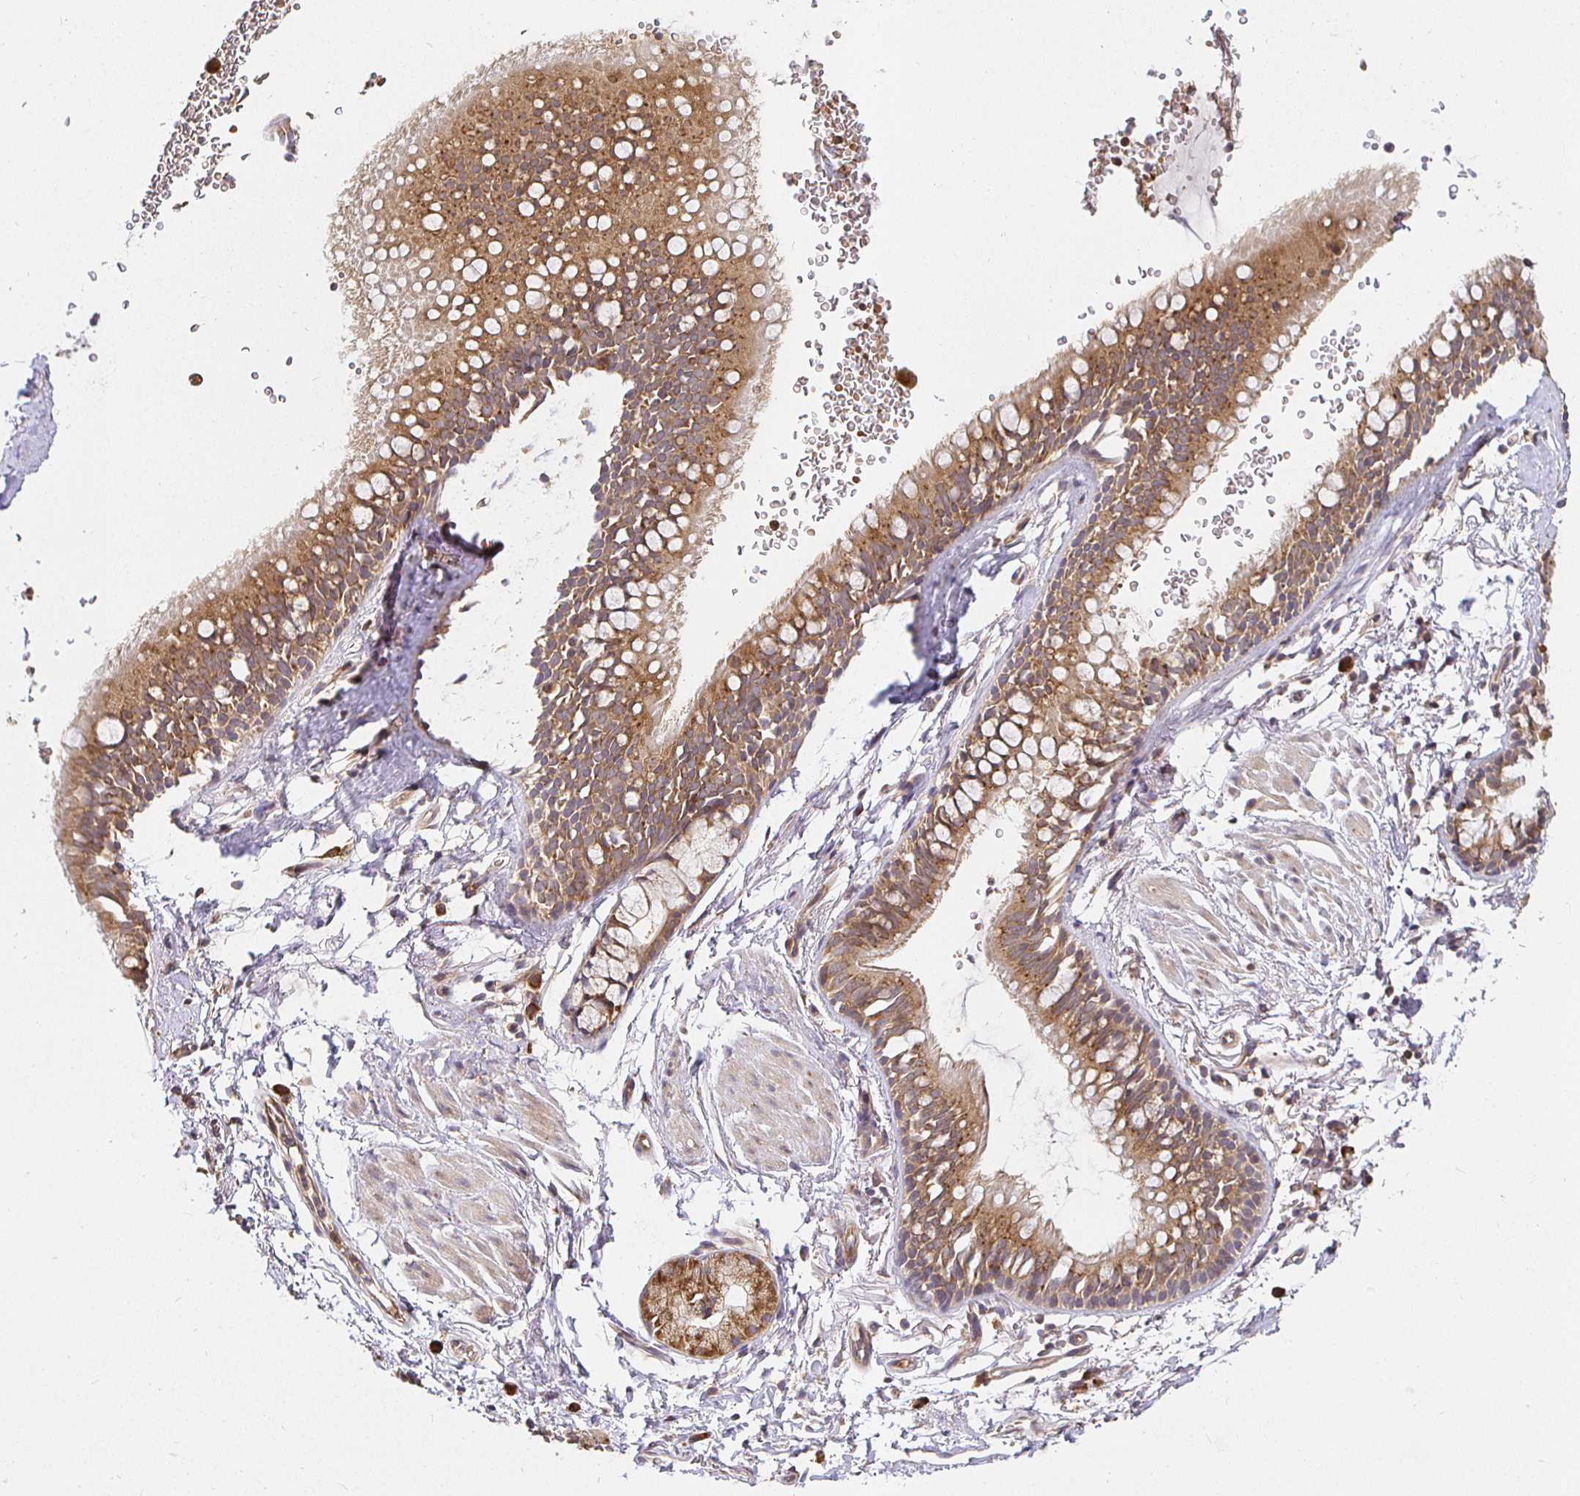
{"staining": {"intensity": "weak", "quantity": ">75%", "location": "cytoplasmic/membranous"}, "tissue": "soft tissue", "cell_type": "Fibroblasts", "image_type": "normal", "snomed": [{"axis": "morphology", "description": "Normal tissue, NOS"}, {"axis": "topography", "description": "Lymph node"}, {"axis": "topography", "description": "Cartilage tissue"}, {"axis": "topography", "description": "Bronchus"}], "caption": "This histopathology image displays unremarkable soft tissue stained with IHC to label a protein in brown. The cytoplasmic/membranous of fibroblasts show weak positivity for the protein. Nuclei are counter-stained blue.", "gene": "IRAK1", "patient": {"sex": "female", "age": 70}}